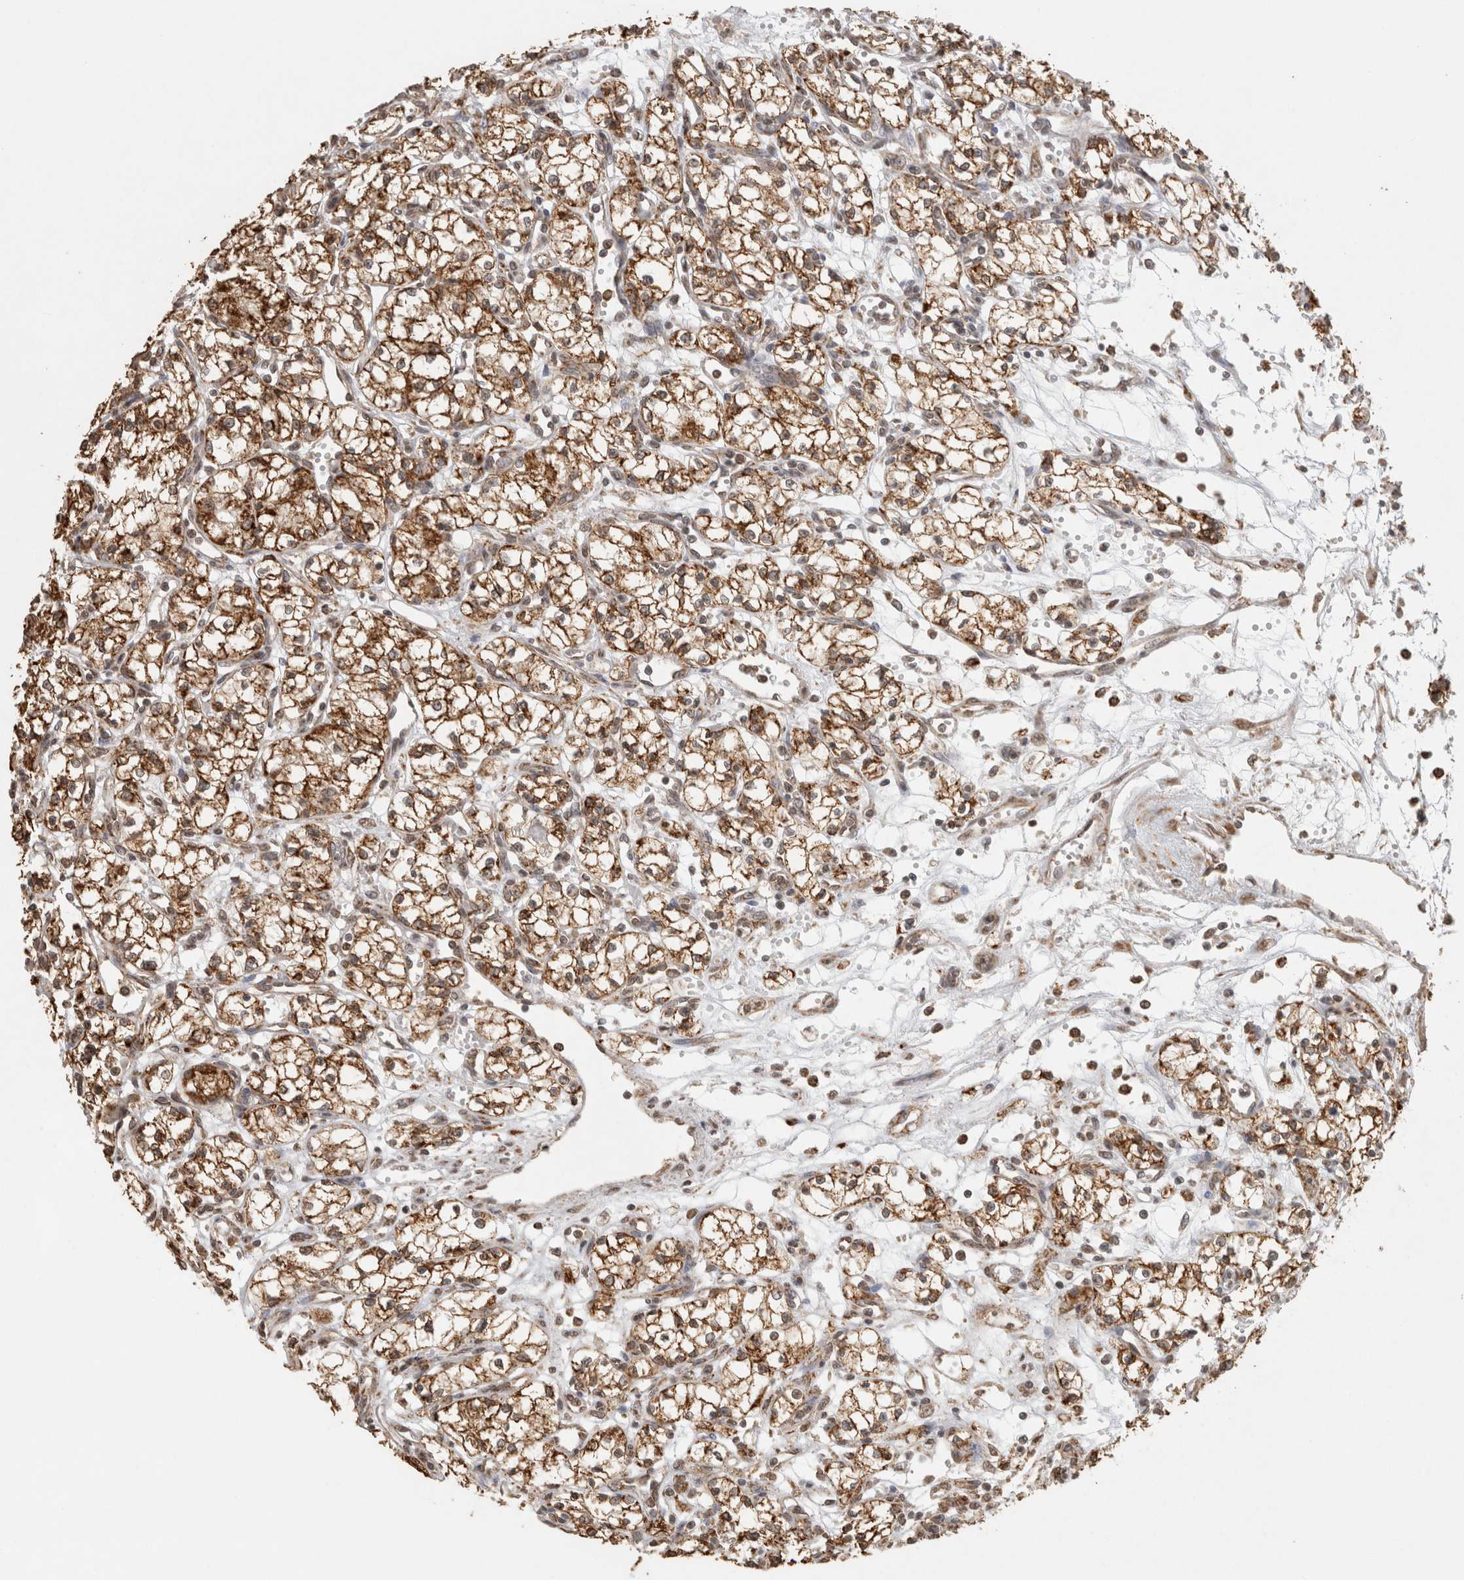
{"staining": {"intensity": "strong", "quantity": ">75%", "location": "cytoplasmic/membranous"}, "tissue": "renal cancer", "cell_type": "Tumor cells", "image_type": "cancer", "snomed": [{"axis": "morphology", "description": "Normal tissue, NOS"}, {"axis": "morphology", "description": "Adenocarcinoma, NOS"}, {"axis": "topography", "description": "Kidney"}], "caption": "Human renal cancer stained for a protein (brown) displays strong cytoplasmic/membranous positive staining in approximately >75% of tumor cells.", "gene": "BNIP3L", "patient": {"sex": "male", "age": 59}}